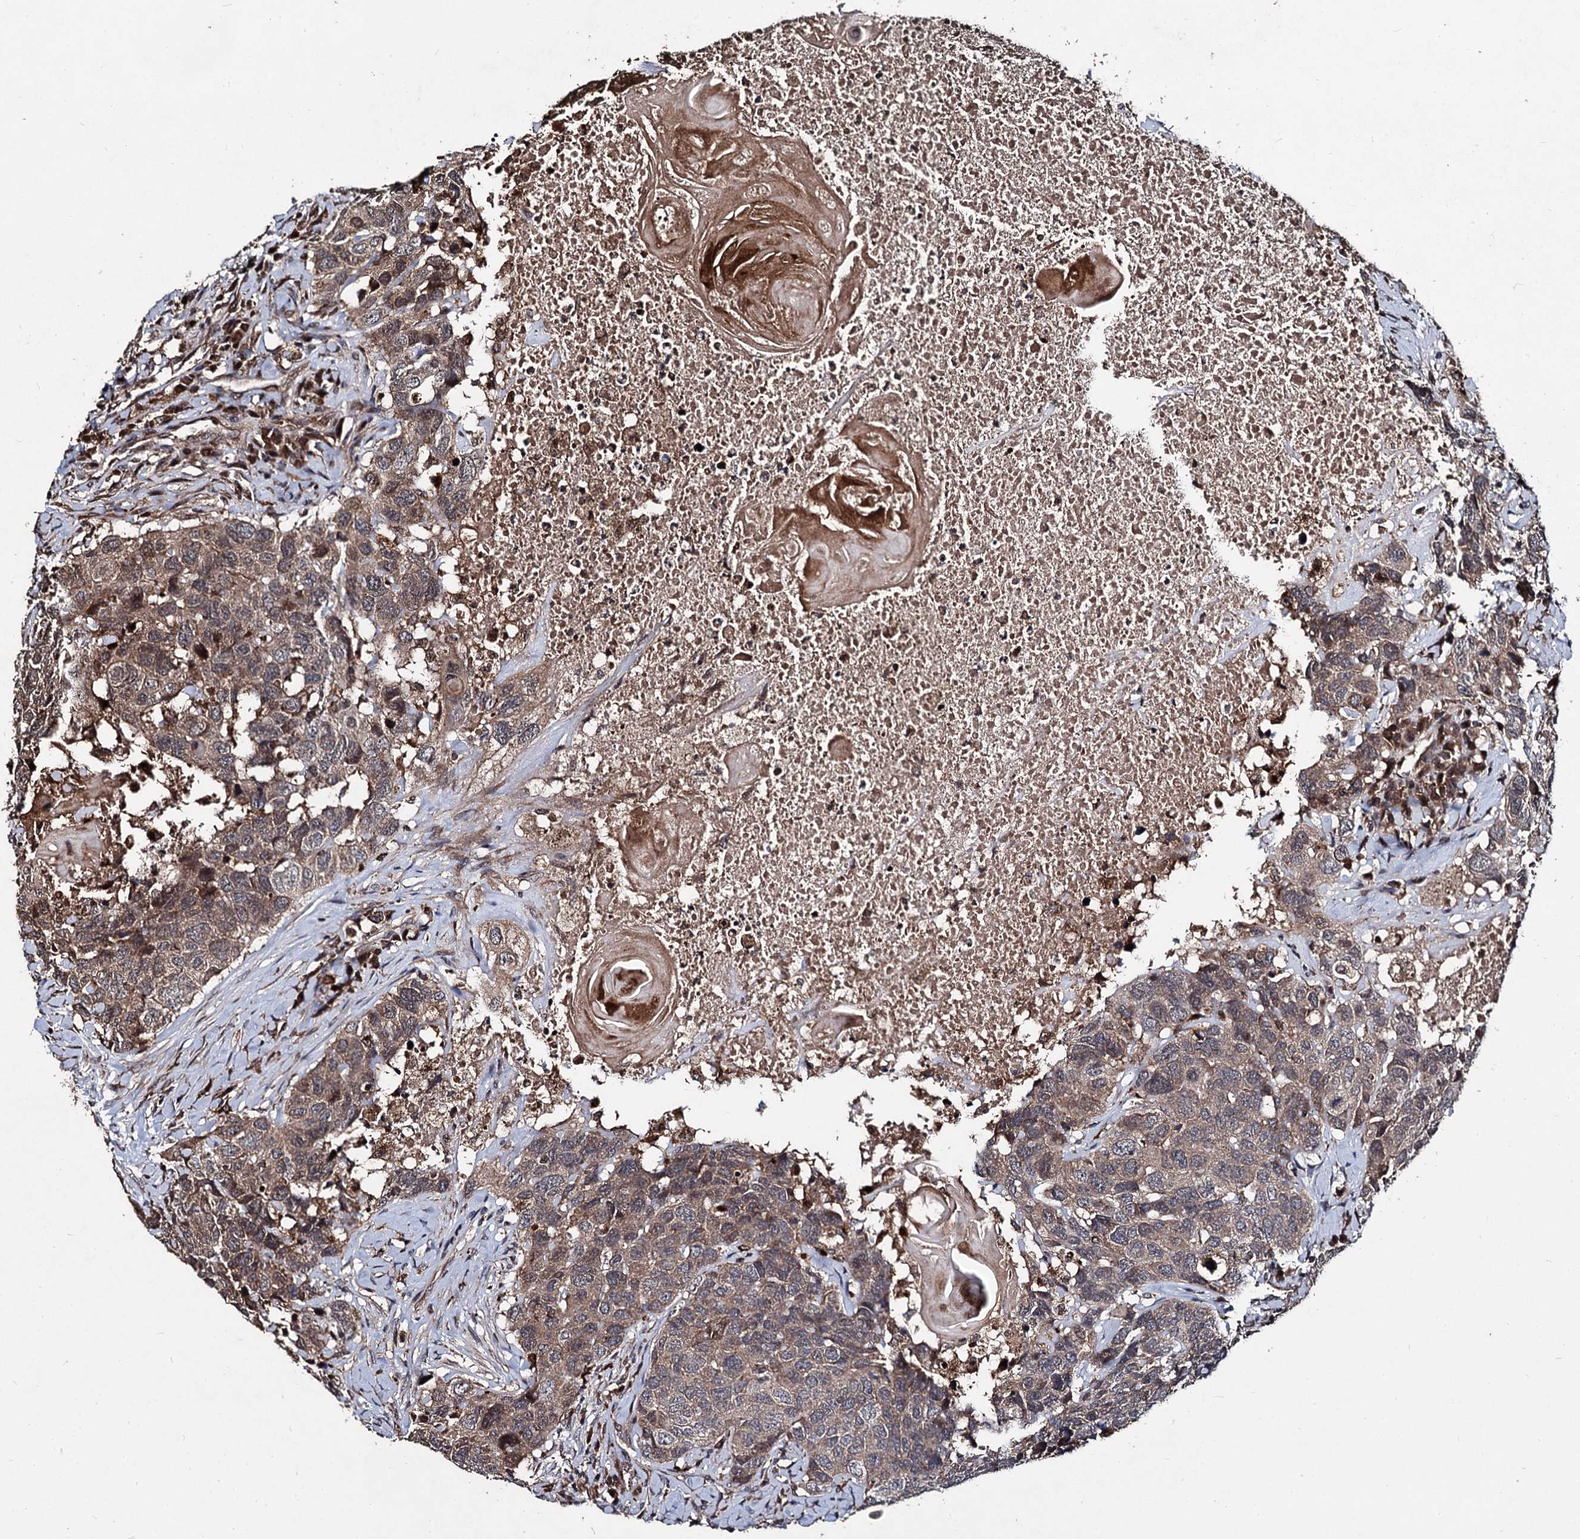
{"staining": {"intensity": "weak", "quantity": ">75%", "location": "cytoplasmic/membranous"}, "tissue": "head and neck cancer", "cell_type": "Tumor cells", "image_type": "cancer", "snomed": [{"axis": "morphology", "description": "Squamous cell carcinoma, NOS"}, {"axis": "topography", "description": "Head-Neck"}], "caption": "Immunohistochemical staining of head and neck cancer (squamous cell carcinoma) shows weak cytoplasmic/membranous protein staining in approximately >75% of tumor cells.", "gene": "BCL2L2", "patient": {"sex": "male", "age": 66}}